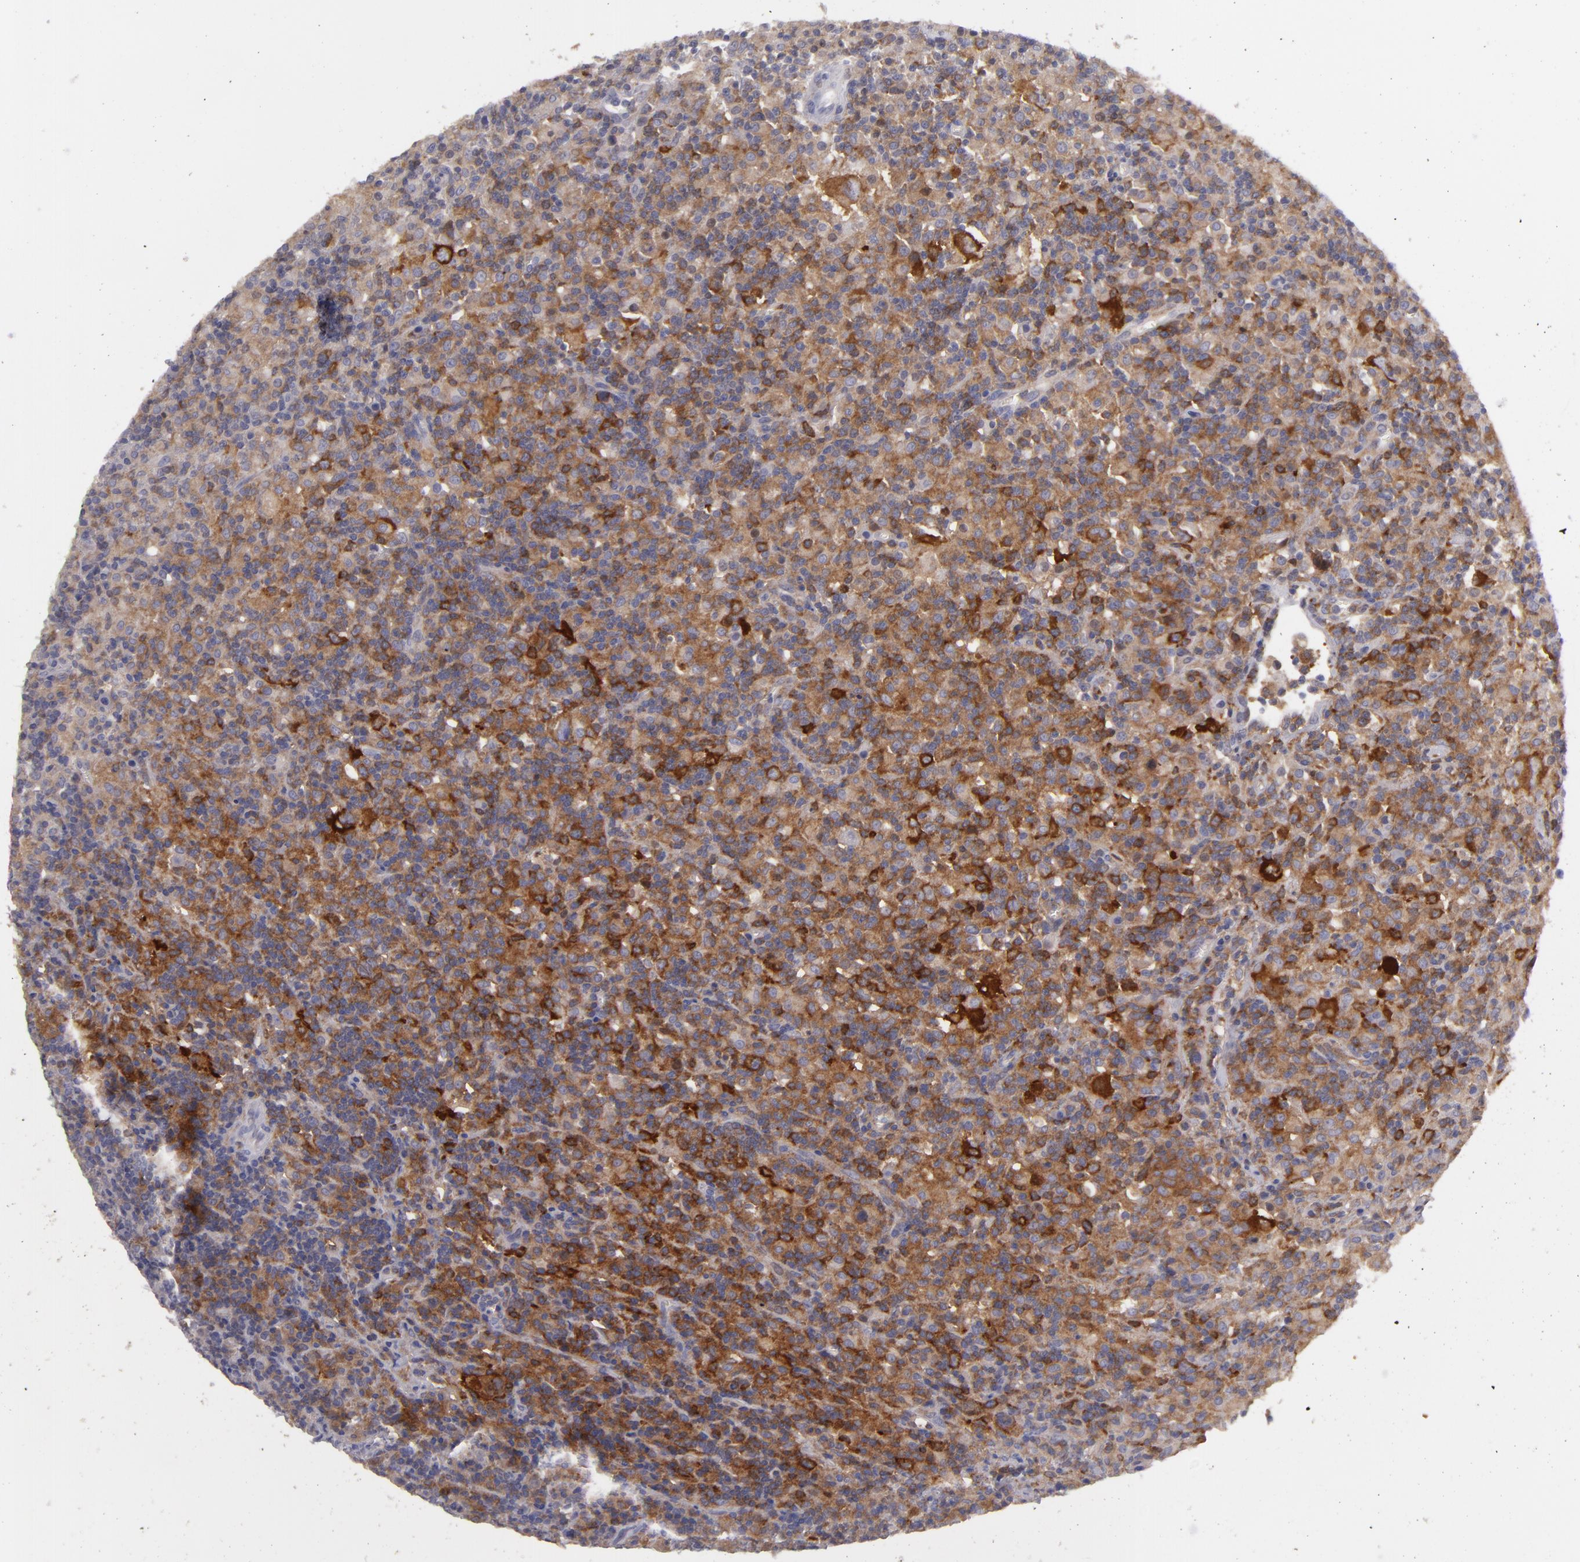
{"staining": {"intensity": "strong", "quantity": ">75%", "location": "cytoplasmic/membranous"}, "tissue": "lymphoma", "cell_type": "Tumor cells", "image_type": "cancer", "snomed": [{"axis": "morphology", "description": "Hodgkin's disease, NOS"}, {"axis": "topography", "description": "Lymph node"}], "caption": "Immunohistochemistry histopathology image of human Hodgkin's disease stained for a protein (brown), which reveals high levels of strong cytoplasmic/membranous expression in approximately >75% of tumor cells.", "gene": "MMP10", "patient": {"sex": "male", "age": 46}}